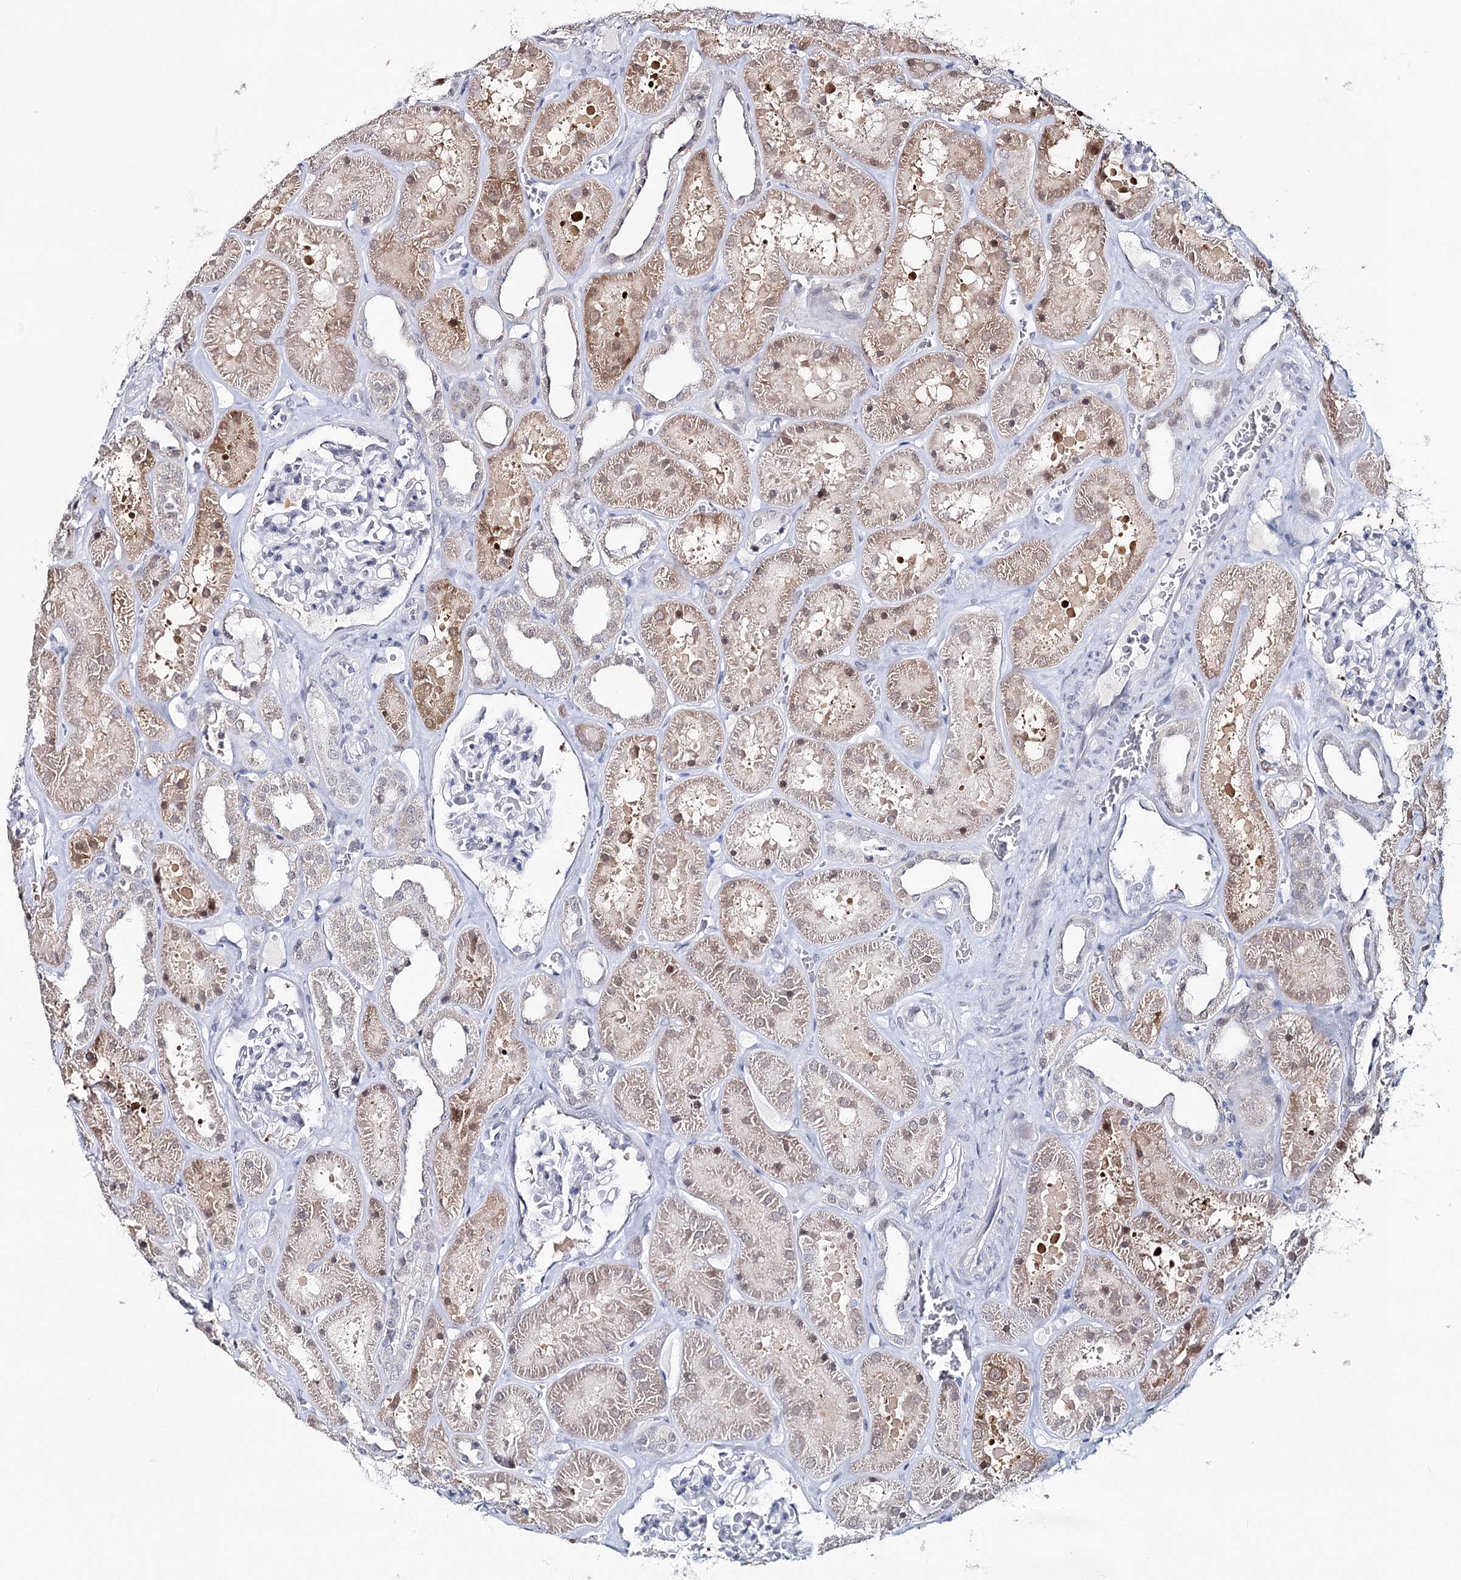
{"staining": {"intensity": "negative", "quantity": "none", "location": "none"}, "tissue": "kidney", "cell_type": "Cells in glomeruli", "image_type": "normal", "snomed": [{"axis": "morphology", "description": "Normal tissue, NOS"}, {"axis": "topography", "description": "Kidney"}], "caption": "Immunohistochemical staining of normal human kidney reveals no significant positivity in cells in glomeruli.", "gene": "ZC3H8", "patient": {"sex": "female", "age": 41}}